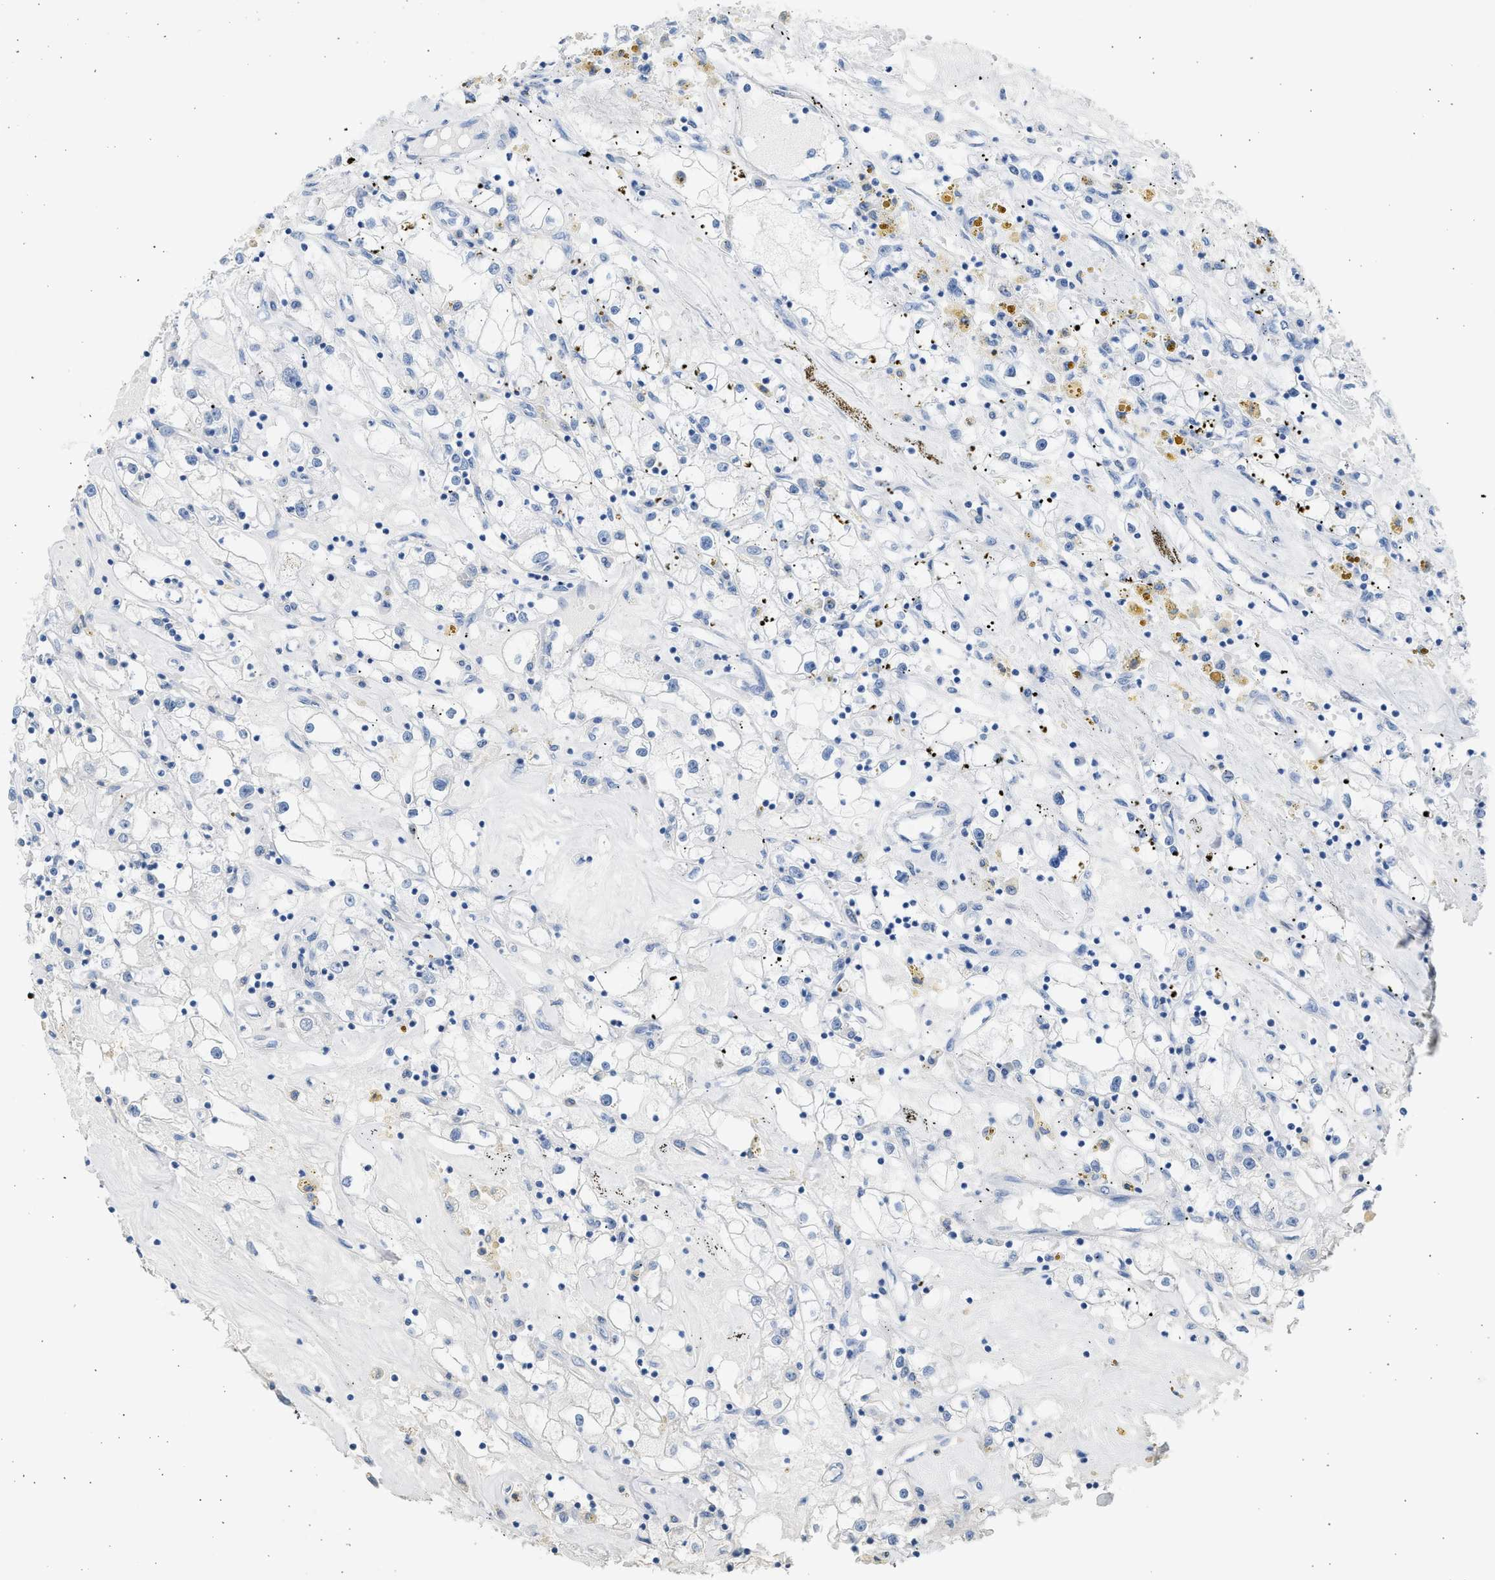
{"staining": {"intensity": "negative", "quantity": "none", "location": "none"}, "tissue": "renal cancer", "cell_type": "Tumor cells", "image_type": "cancer", "snomed": [{"axis": "morphology", "description": "Adenocarcinoma, NOS"}, {"axis": "topography", "description": "Kidney"}], "caption": "Micrograph shows no protein expression in tumor cells of renal cancer tissue.", "gene": "SULT2A1", "patient": {"sex": "male", "age": 56}}